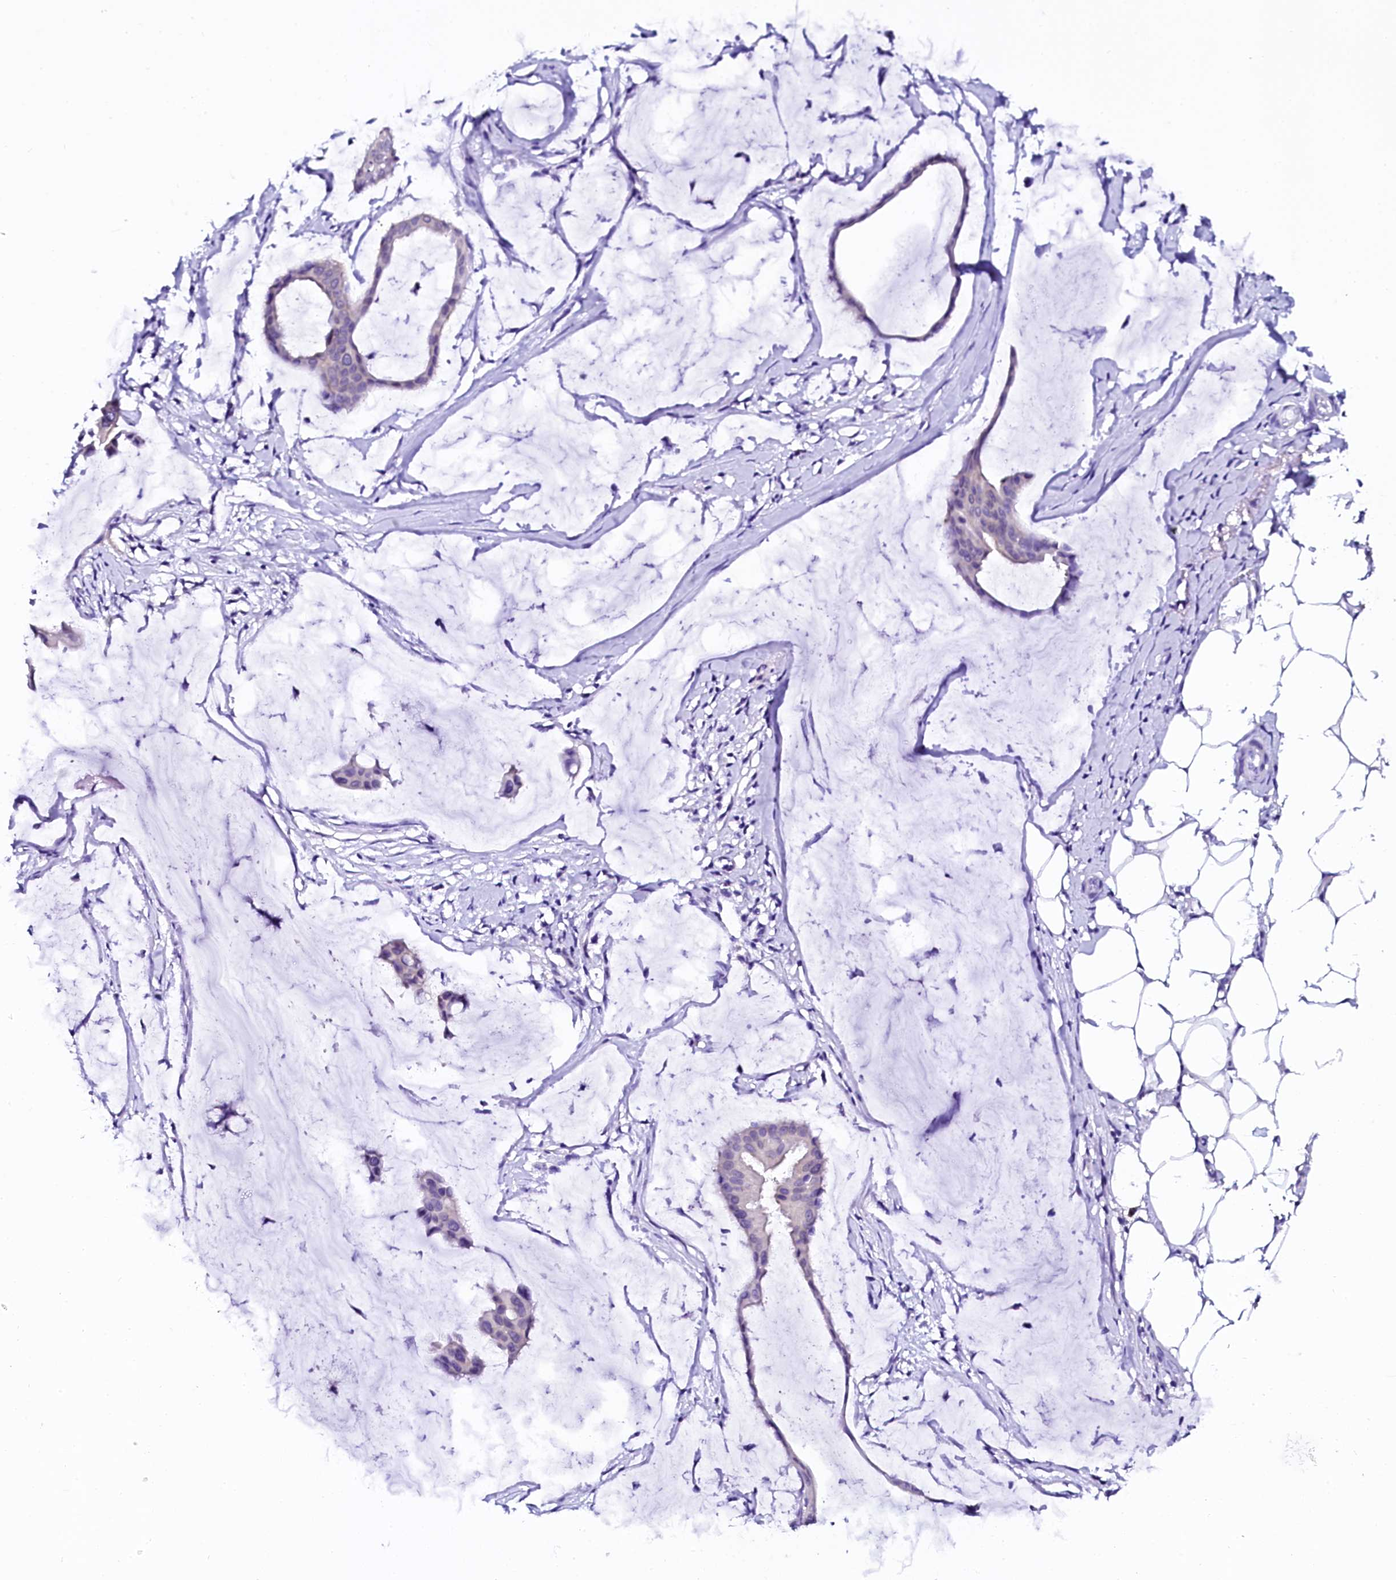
{"staining": {"intensity": "negative", "quantity": "none", "location": "none"}, "tissue": "ovarian cancer", "cell_type": "Tumor cells", "image_type": "cancer", "snomed": [{"axis": "morphology", "description": "Cystadenocarcinoma, mucinous, NOS"}, {"axis": "topography", "description": "Ovary"}], "caption": "IHC of ovarian cancer (mucinous cystadenocarcinoma) displays no expression in tumor cells.", "gene": "SORD", "patient": {"sex": "female", "age": 73}}